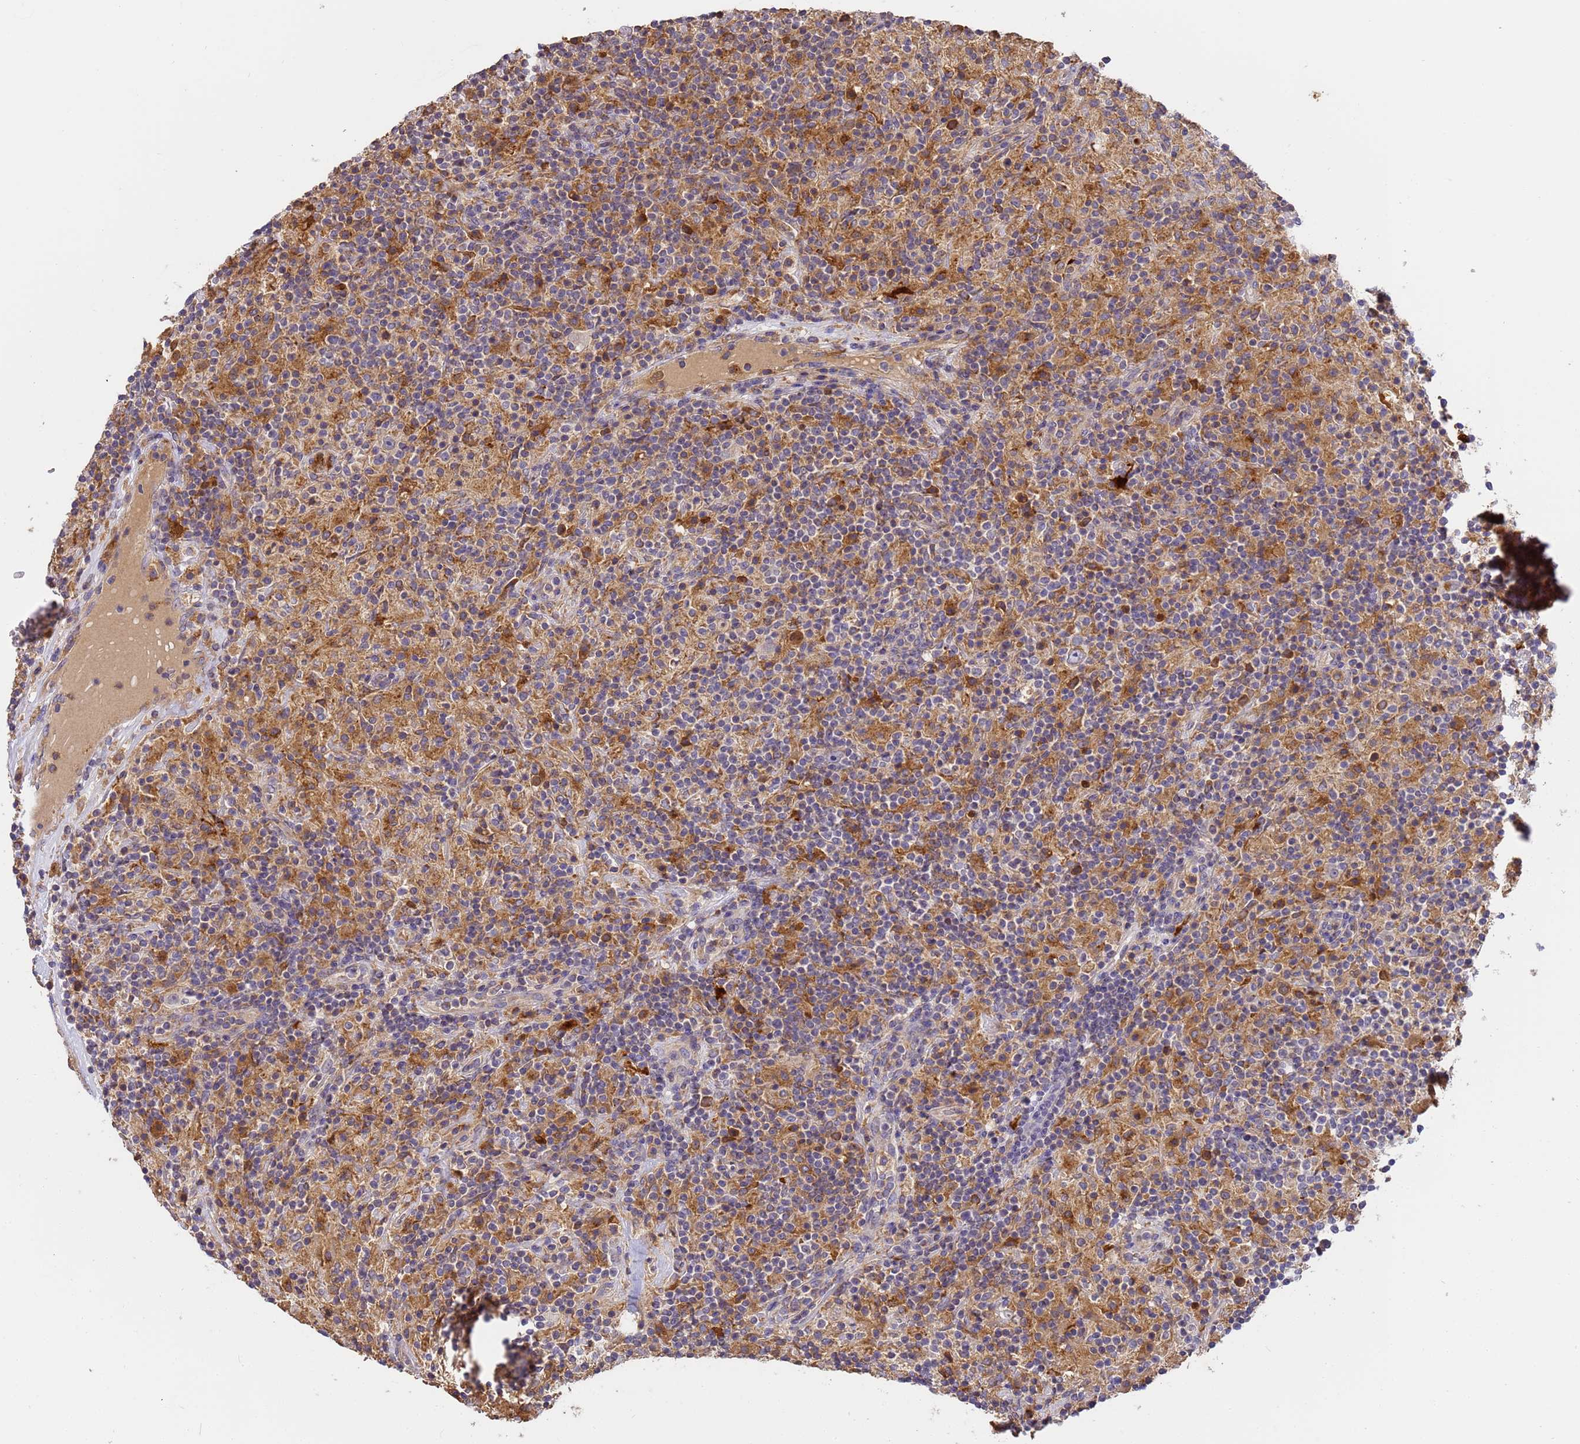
{"staining": {"intensity": "weak", "quantity": "<25%", "location": "cytoplasmic/membranous"}, "tissue": "lymphoma", "cell_type": "Tumor cells", "image_type": "cancer", "snomed": [{"axis": "morphology", "description": "Hodgkin's disease, NOS"}, {"axis": "topography", "description": "Lymph node"}], "caption": "Tumor cells are negative for brown protein staining in lymphoma.", "gene": "M6PR", "patient": {"sex": "male", "age": 70}}